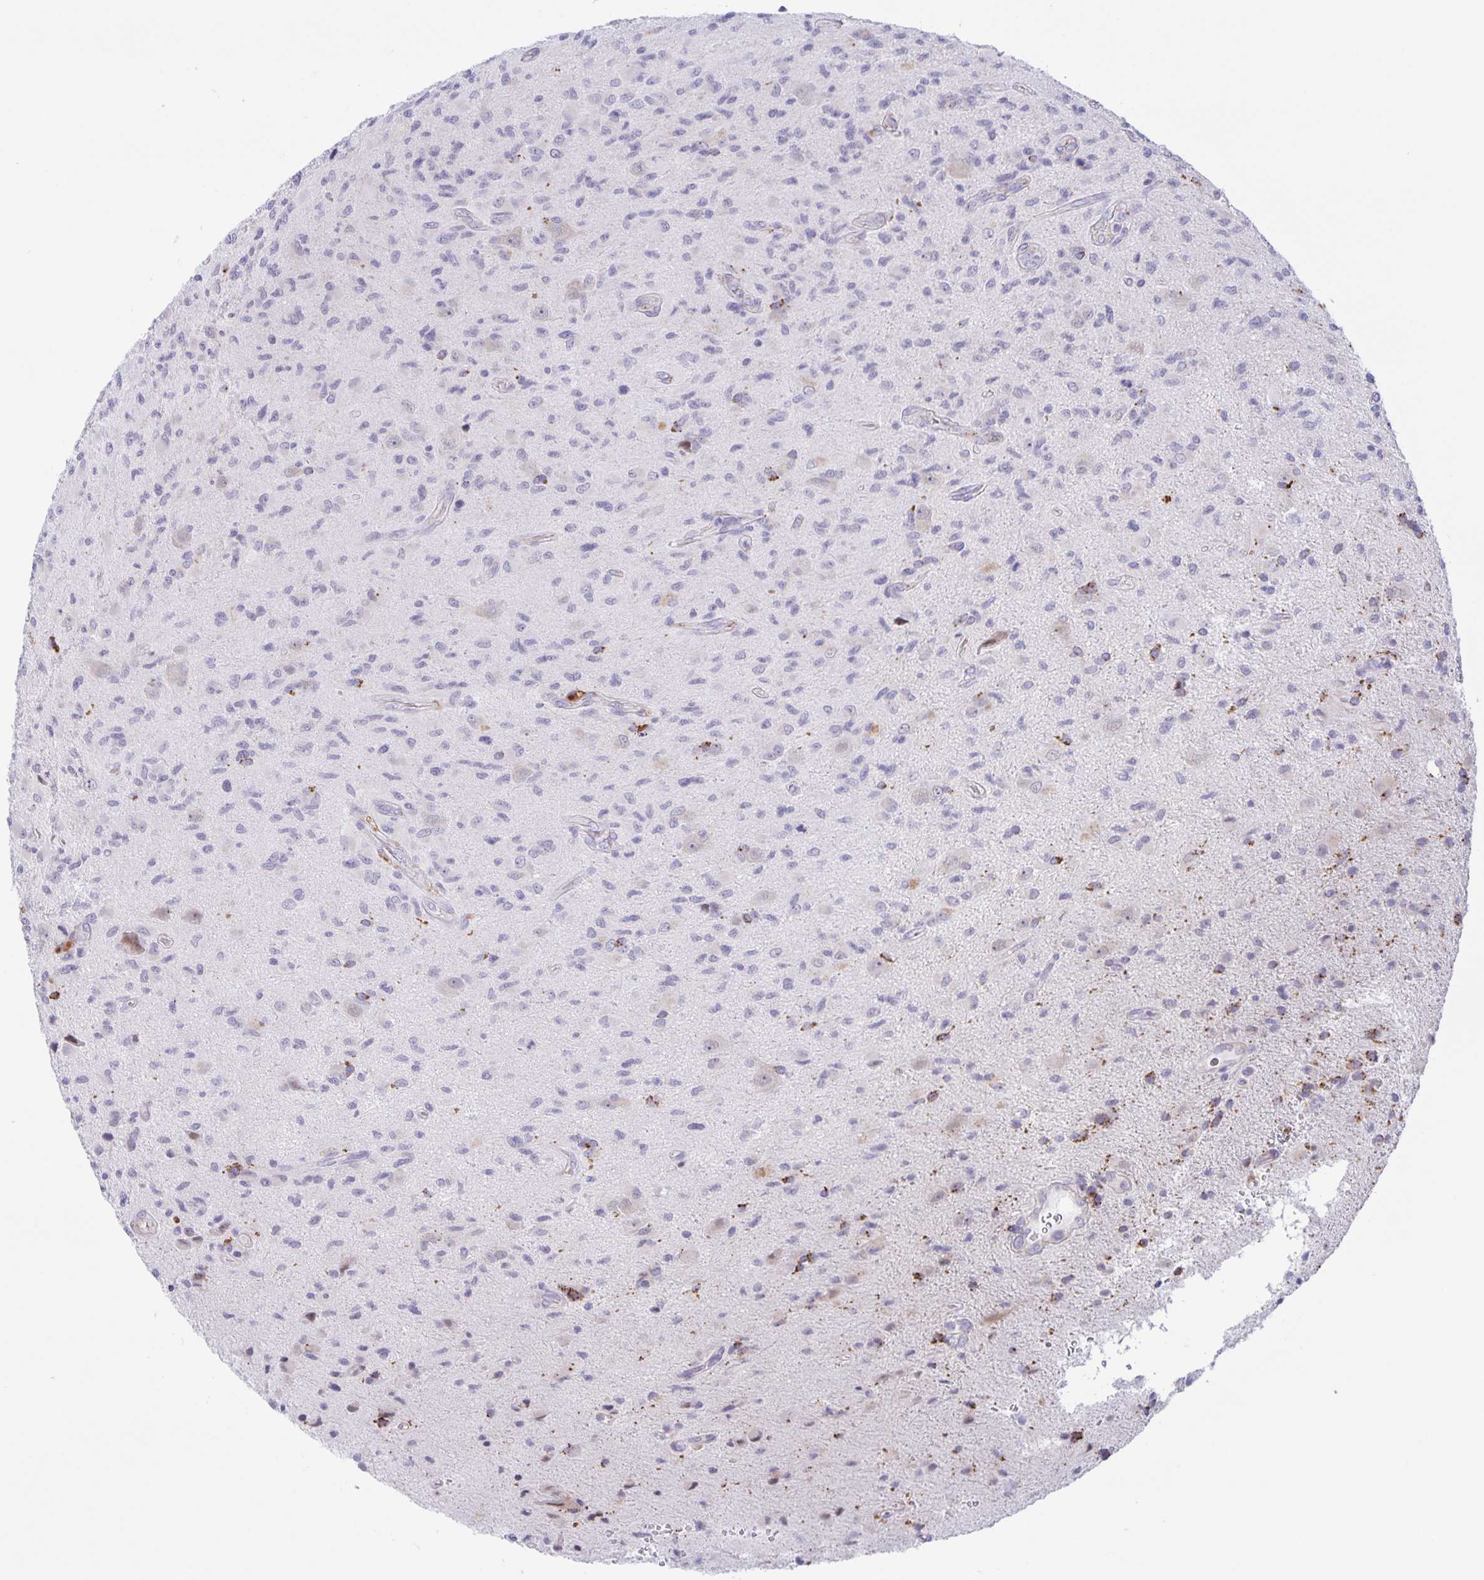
{"staining": {"intensity": "negative", "quantity": "none", "location": "none"}, "tissue": "glioma", "cell_type": "Tumor cells", "image_type": "cancer", "snomed": [{"axis": "morphology", "description": "Glioma, malignant, High grade"}, {"axis": "topography", "description": "Brain"}], "caption": "Malignant glioma (high-grade) stained for a protein using immunohistochemistry demonstrates no staining tumor cells.", "gene": "LIPA", "patient": {"sex": "female", "age": 65}}